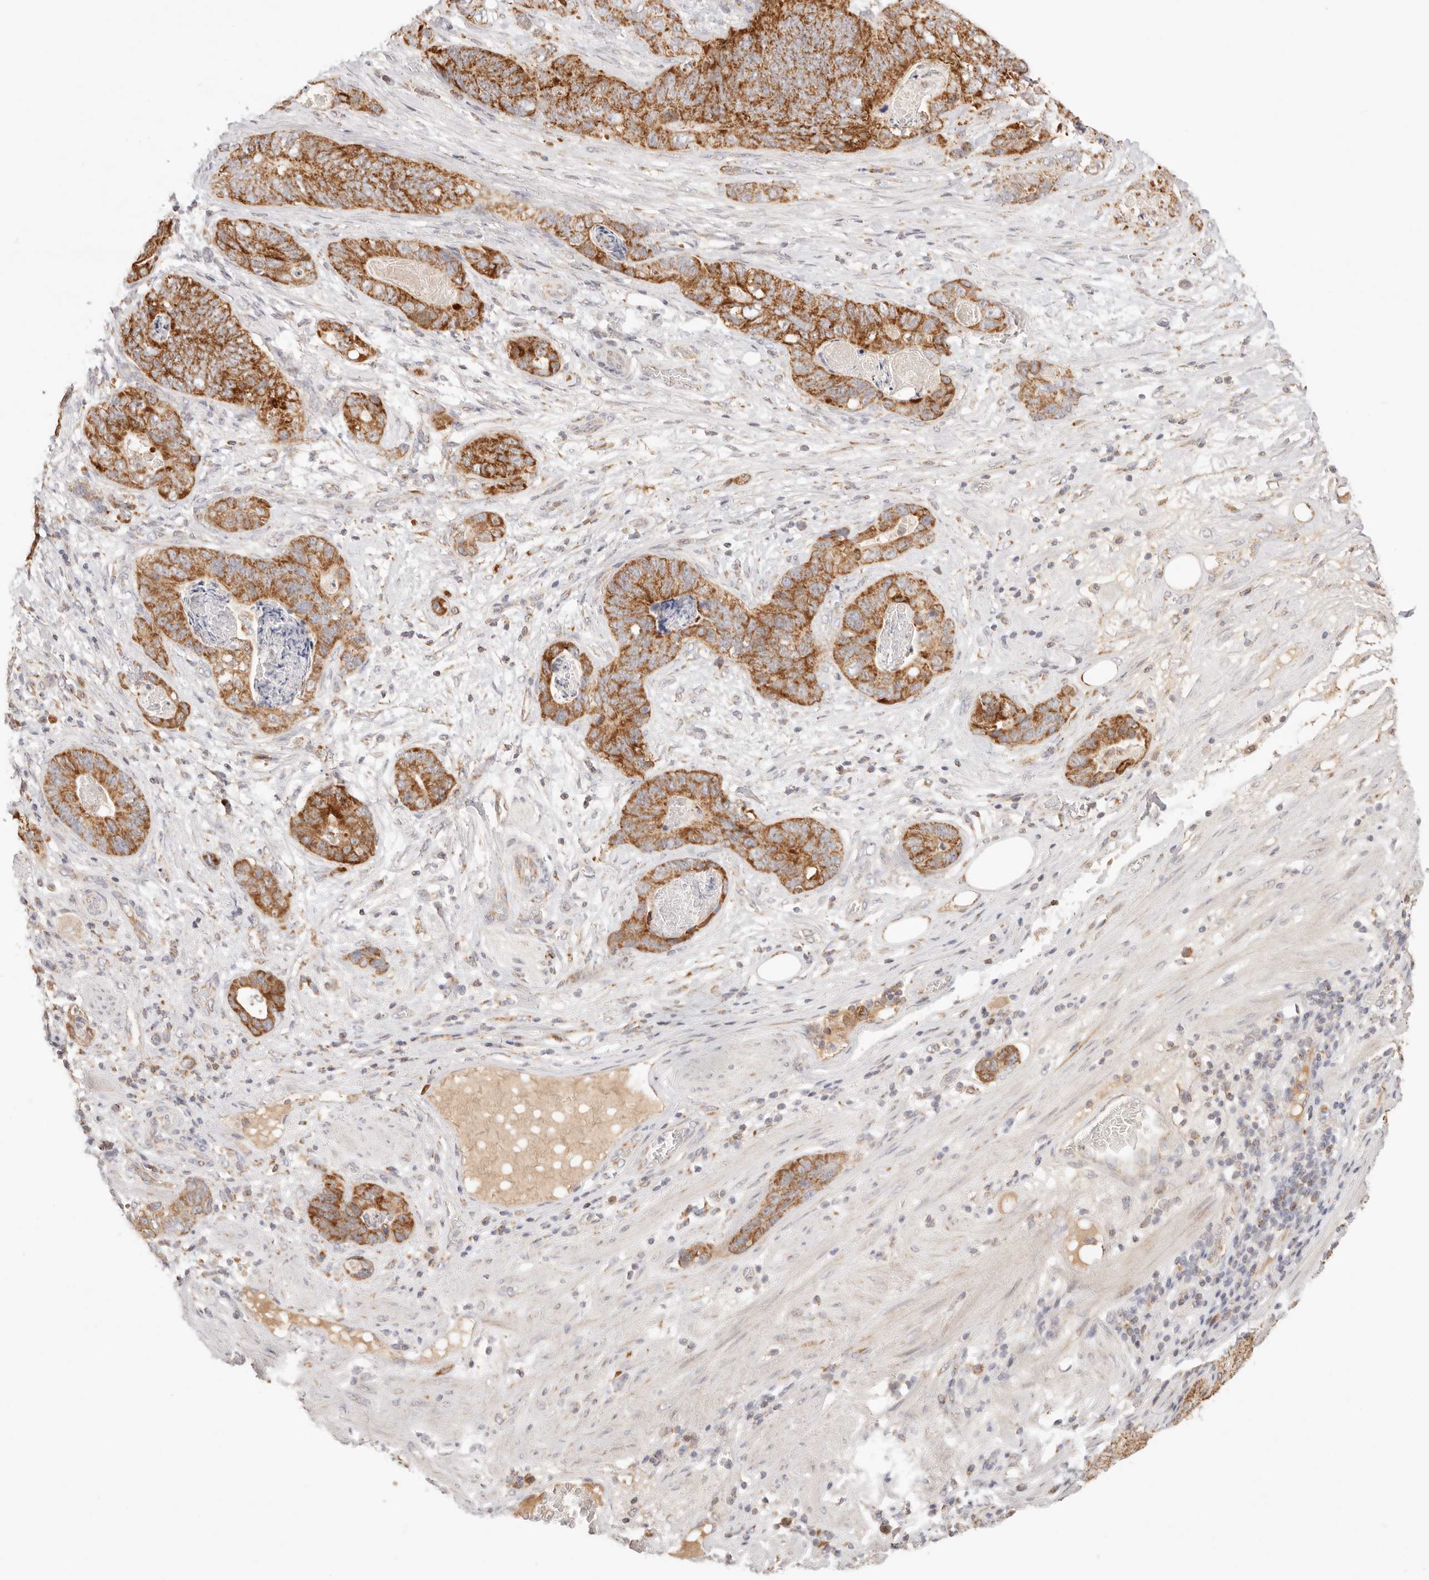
{"staining": {"intensity": "strong", "quantity": ">75%", "location": "cytoplasmic/membranous"}, "tissue": "stomach cancer", "cell_type": "Tumor cells", "image_type": "cancer", "snomed": [{"axis": "morphology", "description": "Normal tissue, NOS"}, {"axis": "morphology", "description": "Adenocarcinoma, NOS"}, {"axis": "topography", "description": "Stomach"}], "caption": "A photomicrograph showing strong cytoplasmic/membranous expression in about >75% of tumor cells in stomach cancer, as visualized by brown immunohistochemical staining.", "gene": "COA6", "patient": {"sex": "female", "age": 89}}